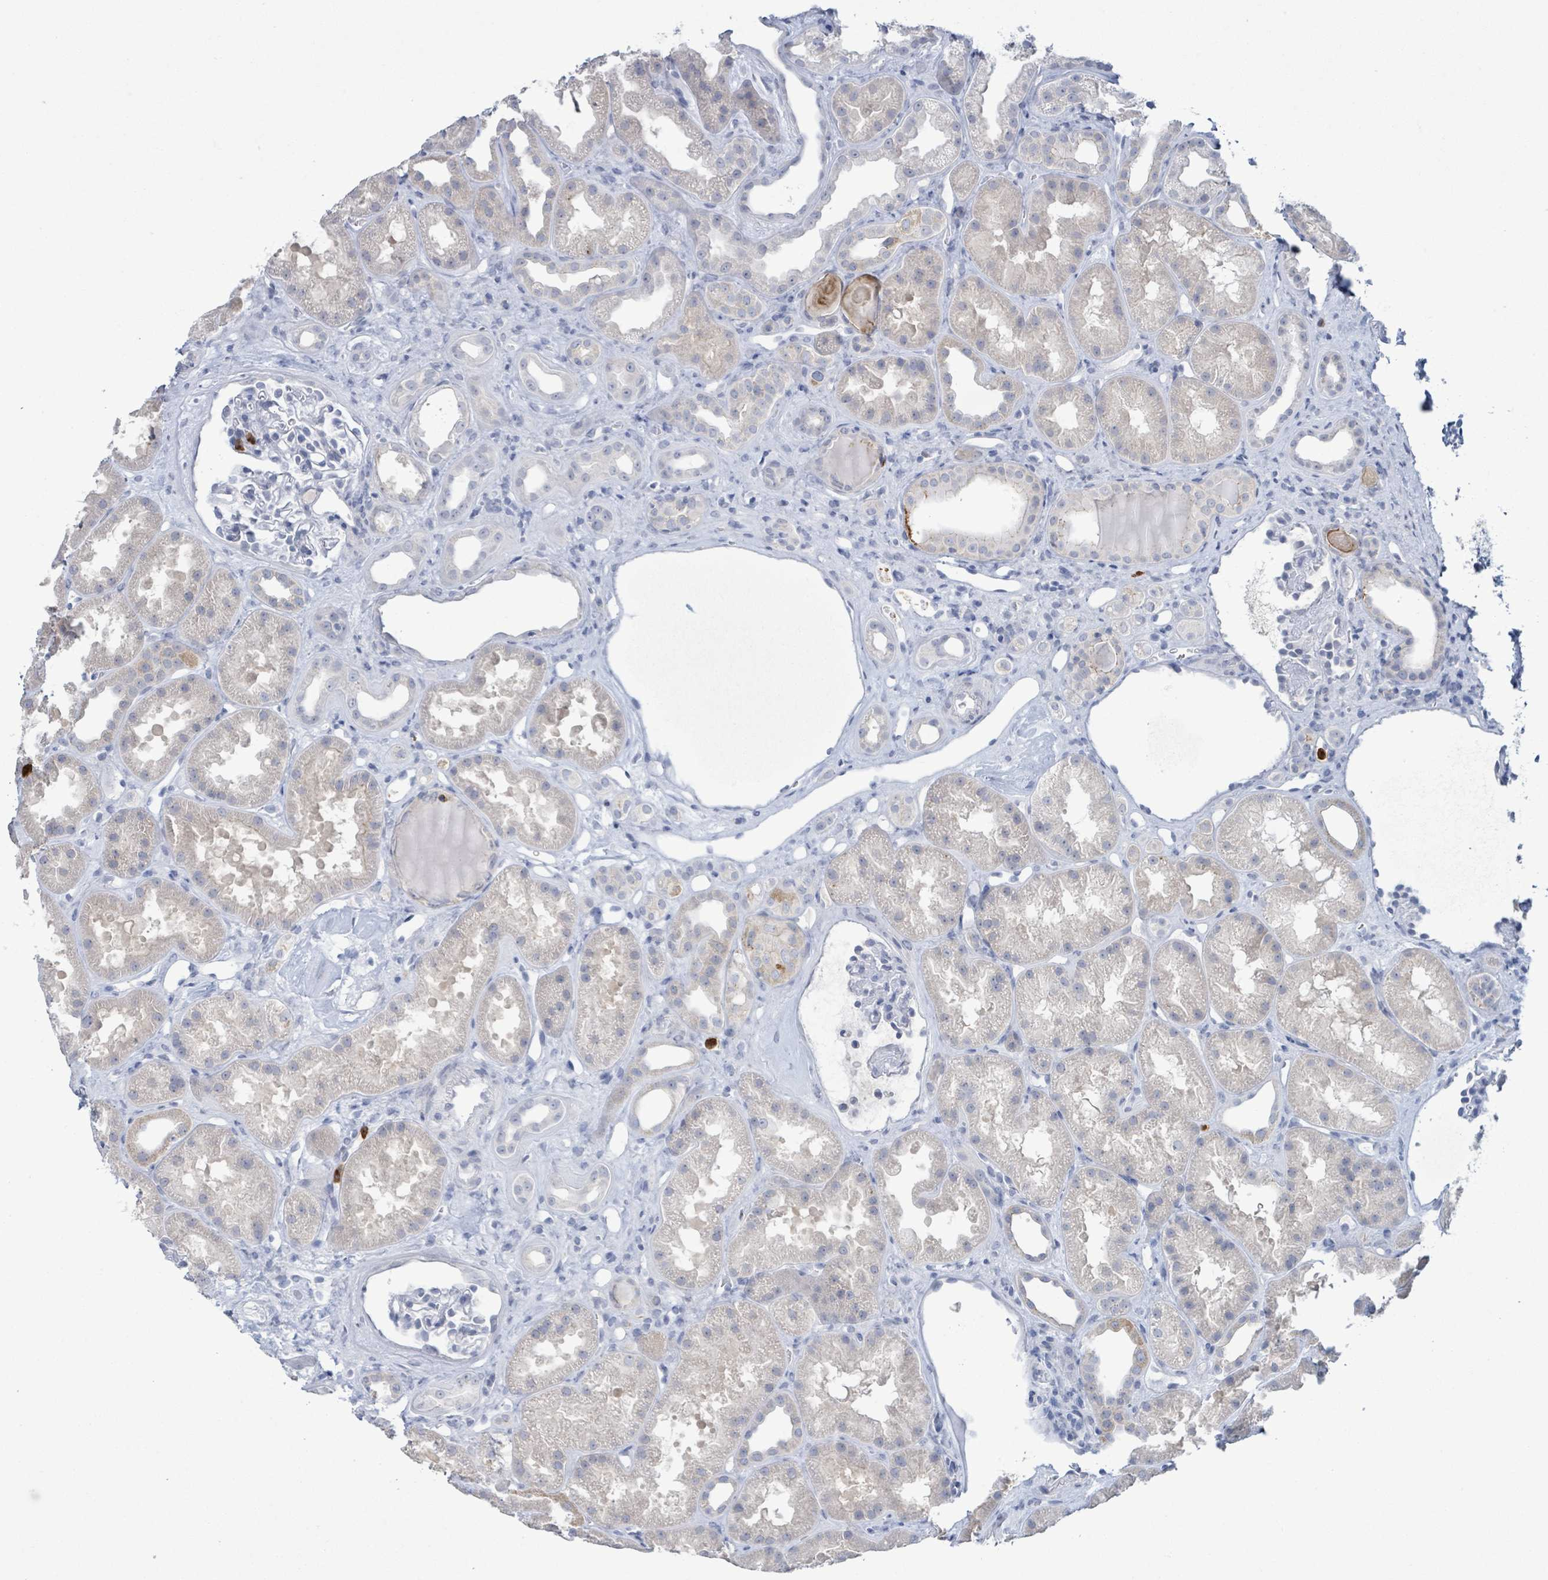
{"staining": {"intensity": "negative", "quantity": "none", "location": "none"}, "tissue": "kidney", "cell_type": "Cells in glomeruli", "image_type": "normal", "snomed": [{"axis": "morphology", "description": "Normal tissue, NOS"}, {"axis": "topography", "description": "Kidney"}], "caption": "Cells in glomeruli show no significant protein positivity in normal kidney. Brightfield microscopy of immunohistochemistry stained with DAB (brown) and hematoxylin (blue), captured at high magnification.", "gene": "LCLAT1", "patient": {"sex": "male", "age": 61}}